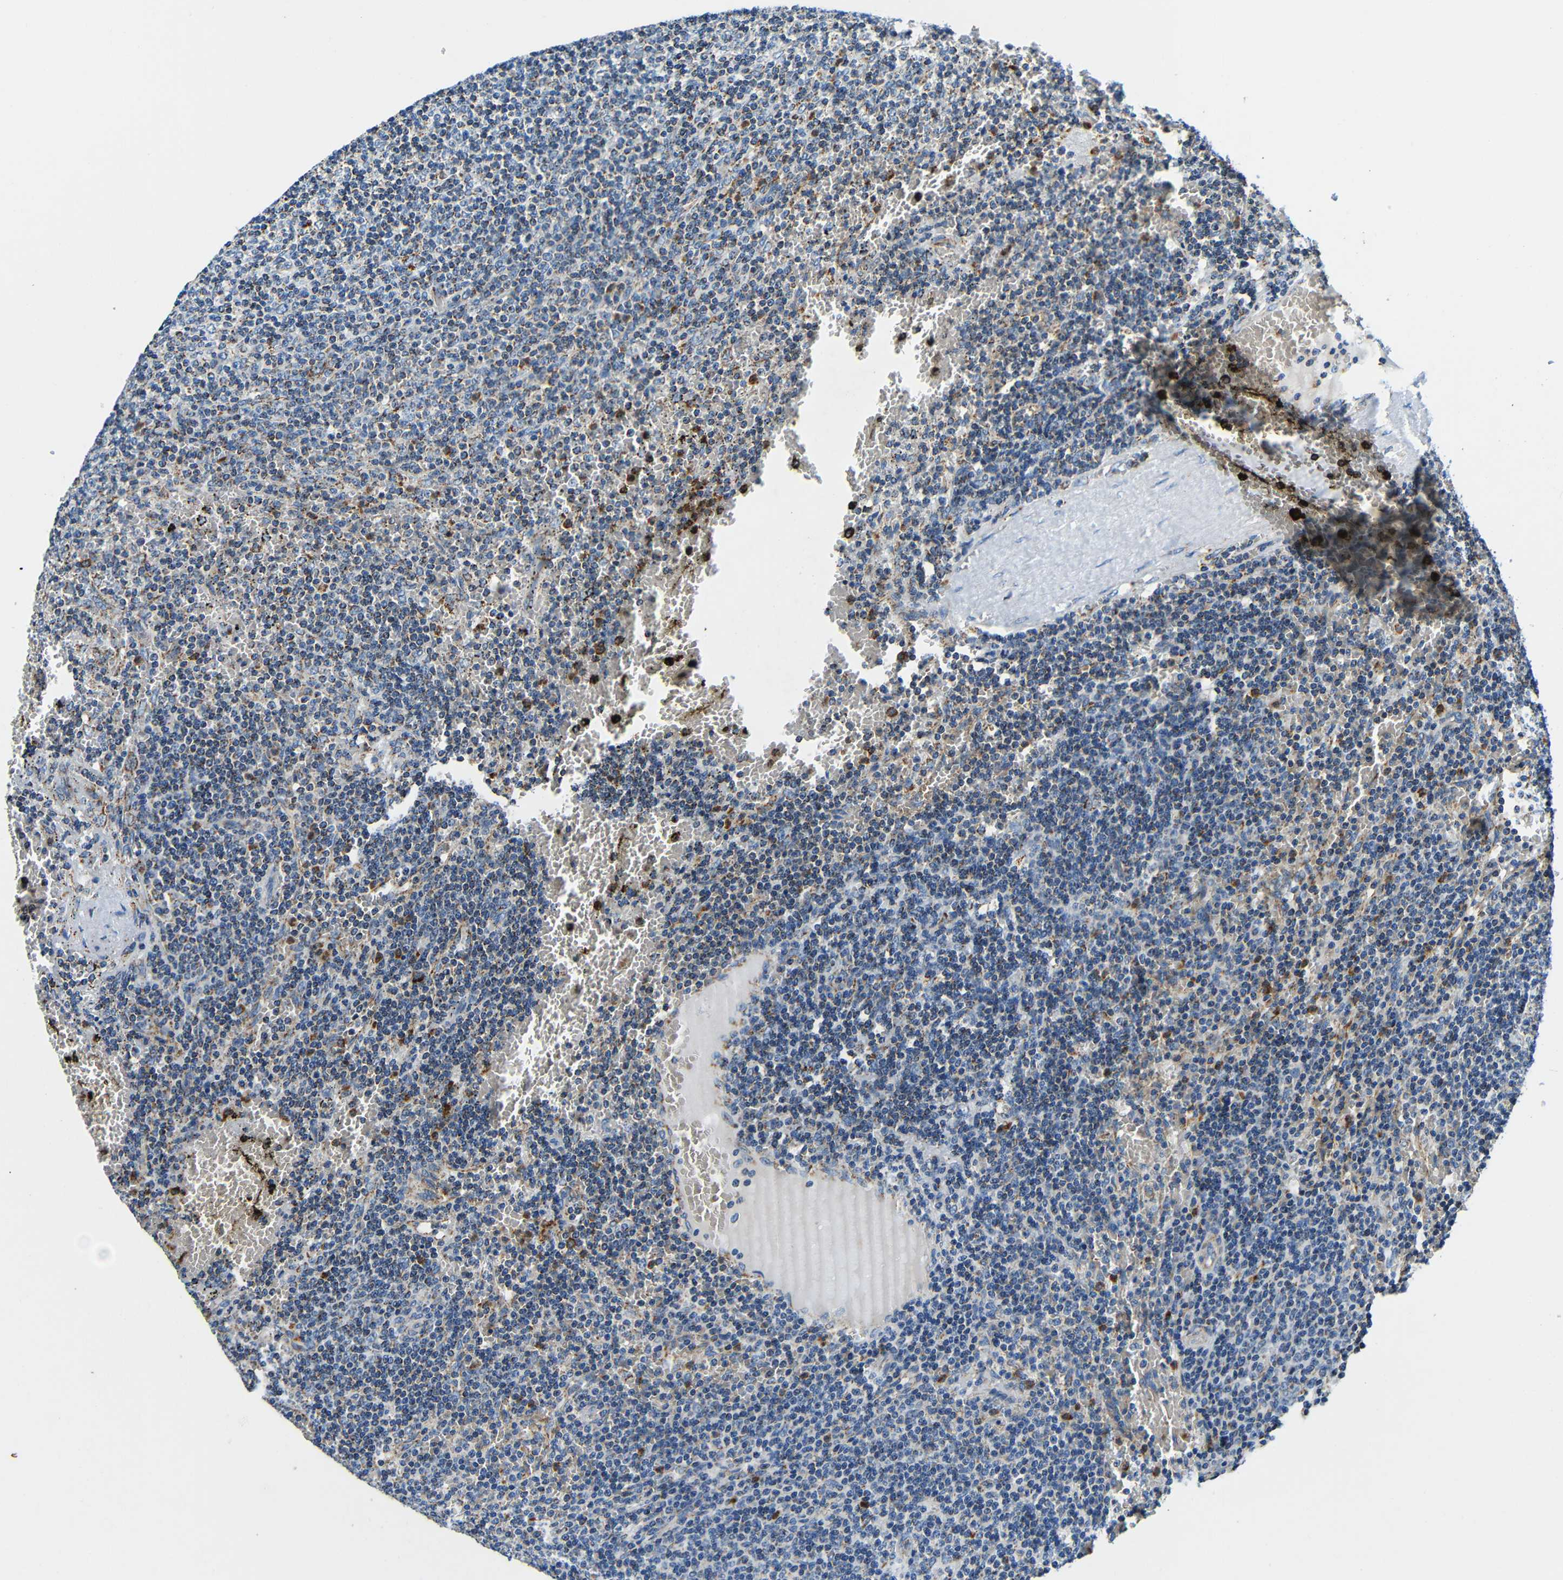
{"staining": {"intensity": "moderate", "quantity": "<25%", "location": "cytoplasmic/membranous"}, "tissue": "lymphoma", "cell_type": "Tumor cells", "image_type": "cancer", "snomed": [{"axis": "morphology", "description": "Malignant lymphoma, non-Hodgkin's type, Low grade"}, {"axis": "topography", "description": "Spleen"}], "caption": "DAB immunohistochemical staining of human malignant lymphoma, non-Hodgkin's type (low-grade) shows moderate cytoplasmic/membranous protein staining in about <25% of tumor cells. (IHC, brightfield microscopy, high magnification).", "gene": "GALNT18", "patient": {"sex": "female", "age": 50}}